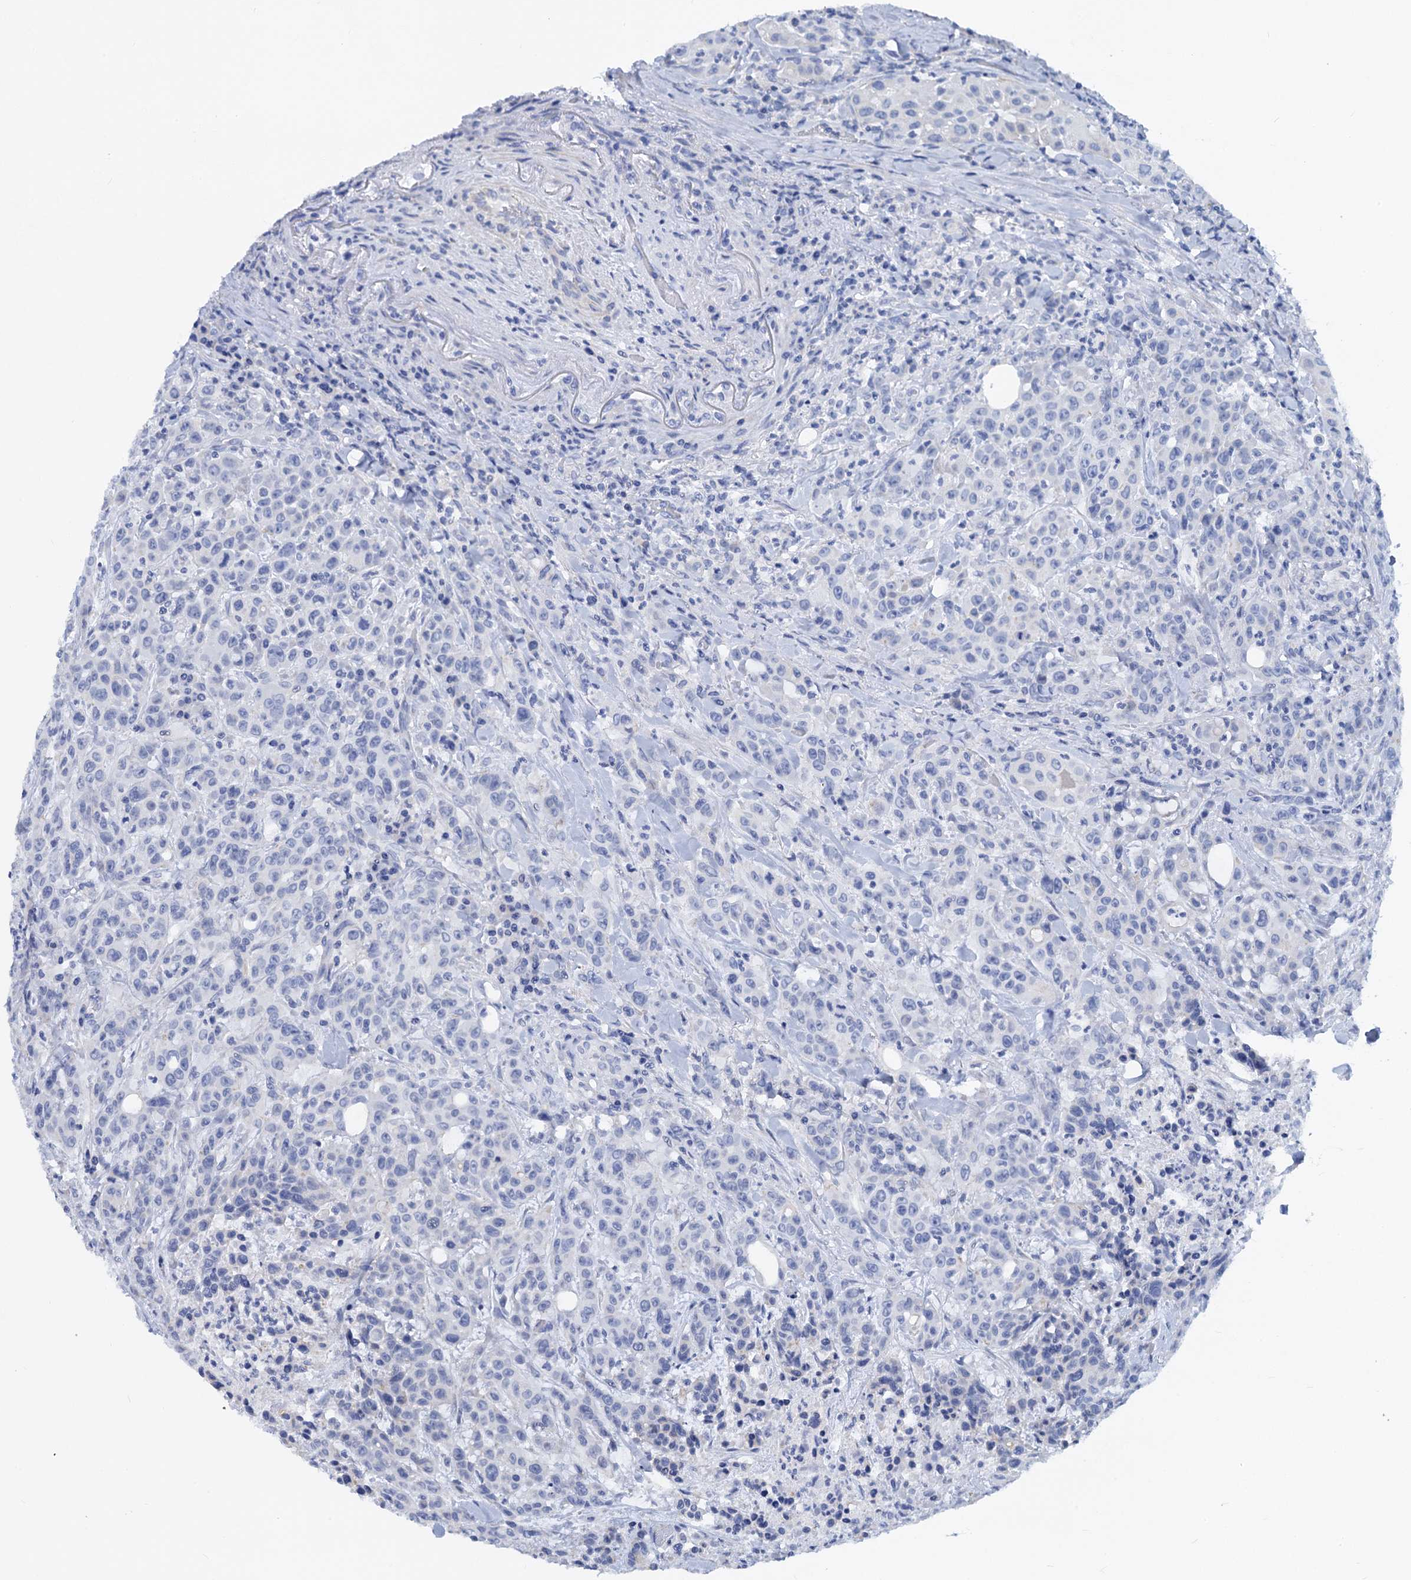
{"staining": {"intensity": "negative", "quantity": "none", "location": "none"}, "tissue": "colorectal cancer", "cell_type": "Tumor cells", "image_type": "cancer", "snomed": [{"axis": "morphology", "description": "Adenocarcinoma, NOS"}, {"axis": "topography", "description": "Colon"}], "caption": "Immunohistochemistry of colorectal cancer exhibits no positivity in tumor cells.", "gene": "RBP3", "patient": {"sex": "male", "age": 62}}